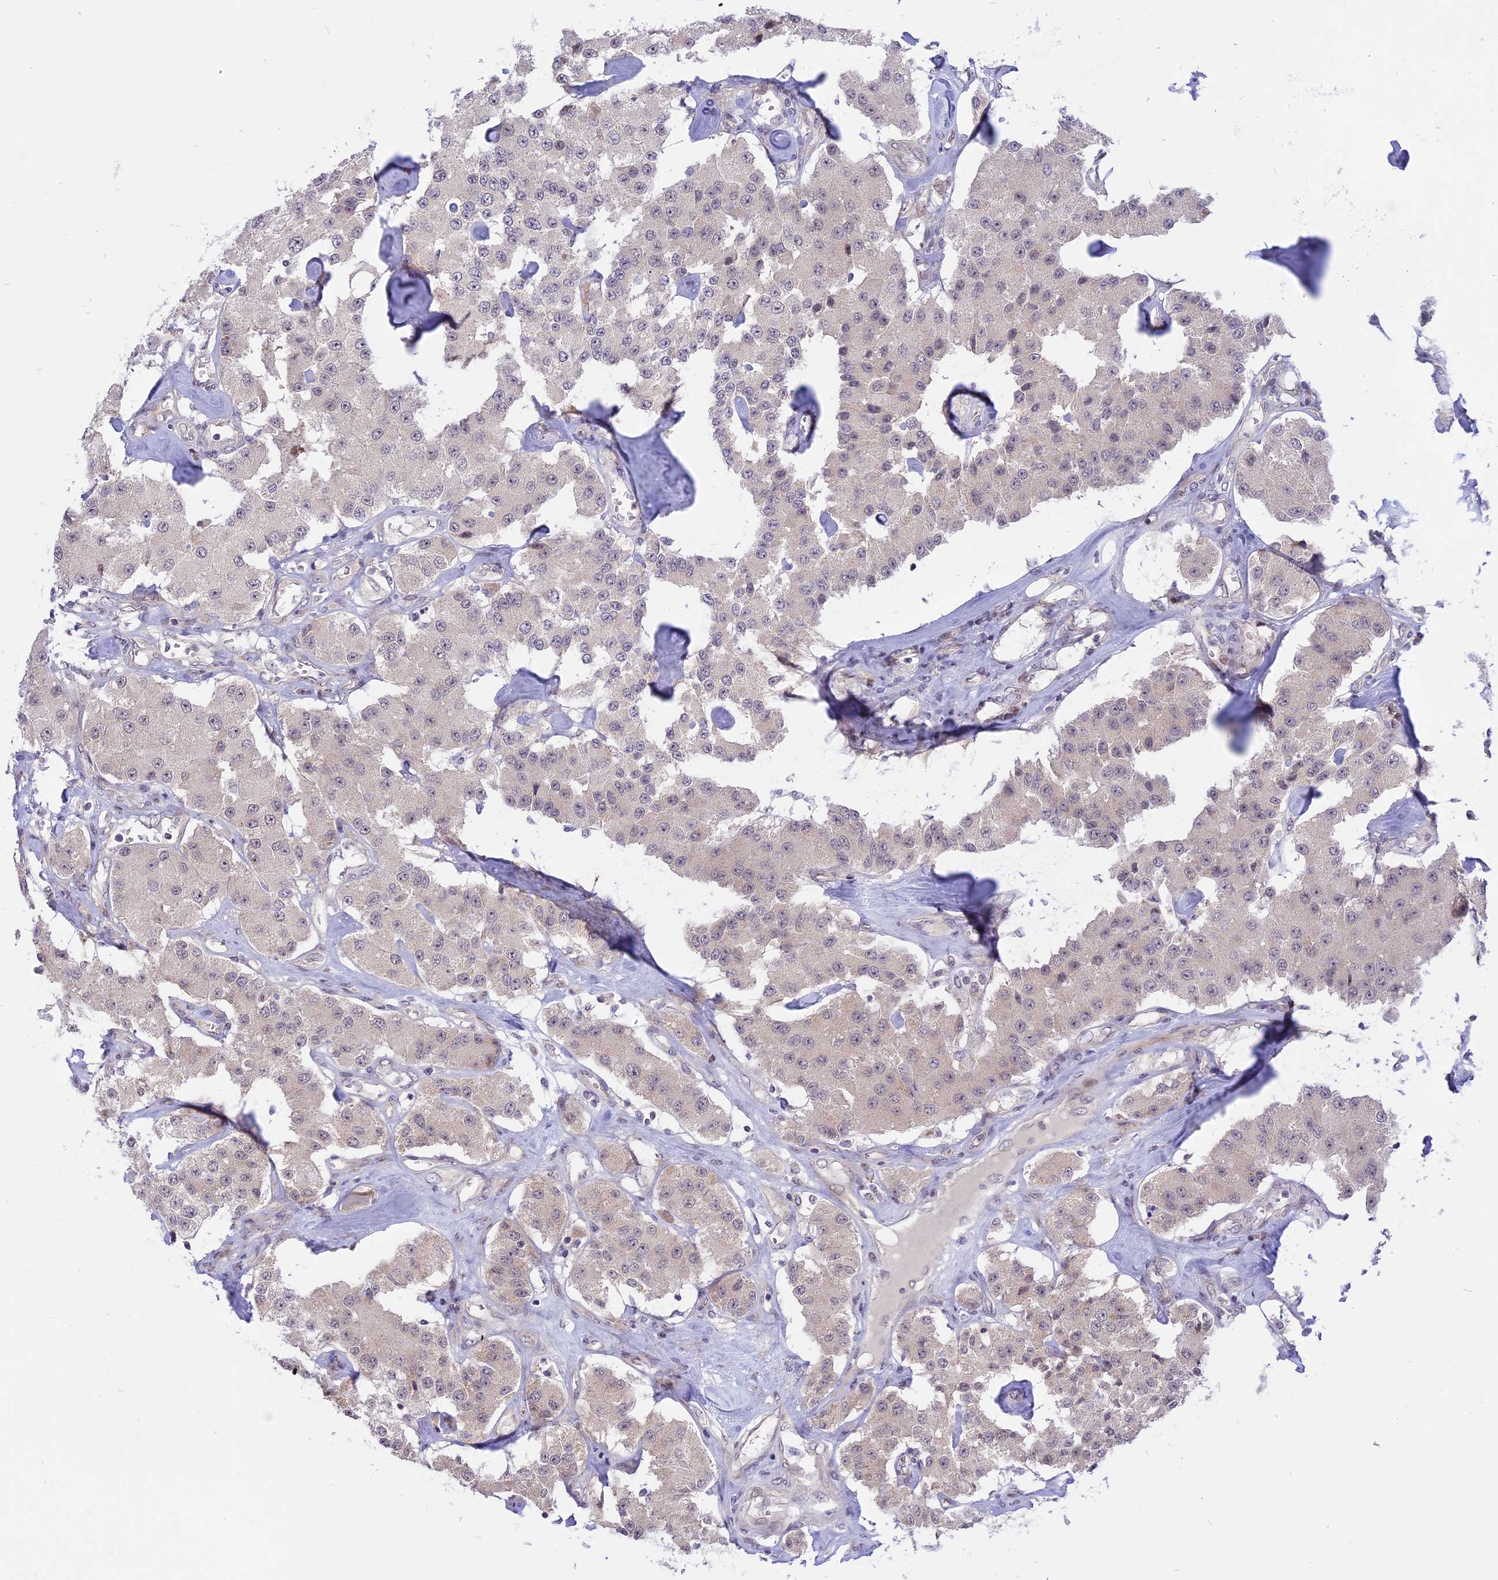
{"staining": {"intensity": "negative", "quantity": "none", "location": "none"}, "tissue": "carcinoid", "cell_type": "Tumor cells", "image_type": "cancer", "snomed": [{"axis": "morphology", "description": "Carcinoid, malignant, NOS"}, {"axis": "topography", "description": "Pancreas"}], "caption": "An IHC histopathology image of carcinoid is shown. There is no staining in tumor cells of carcinoid. The staining is performed using DAB (3,3'-diaminobenzidine) brown chromogen with nuclei counter-stained in using hematoxylin.", "gene": "ZNF837", "patient": {"sex": "male", "age": 41}}